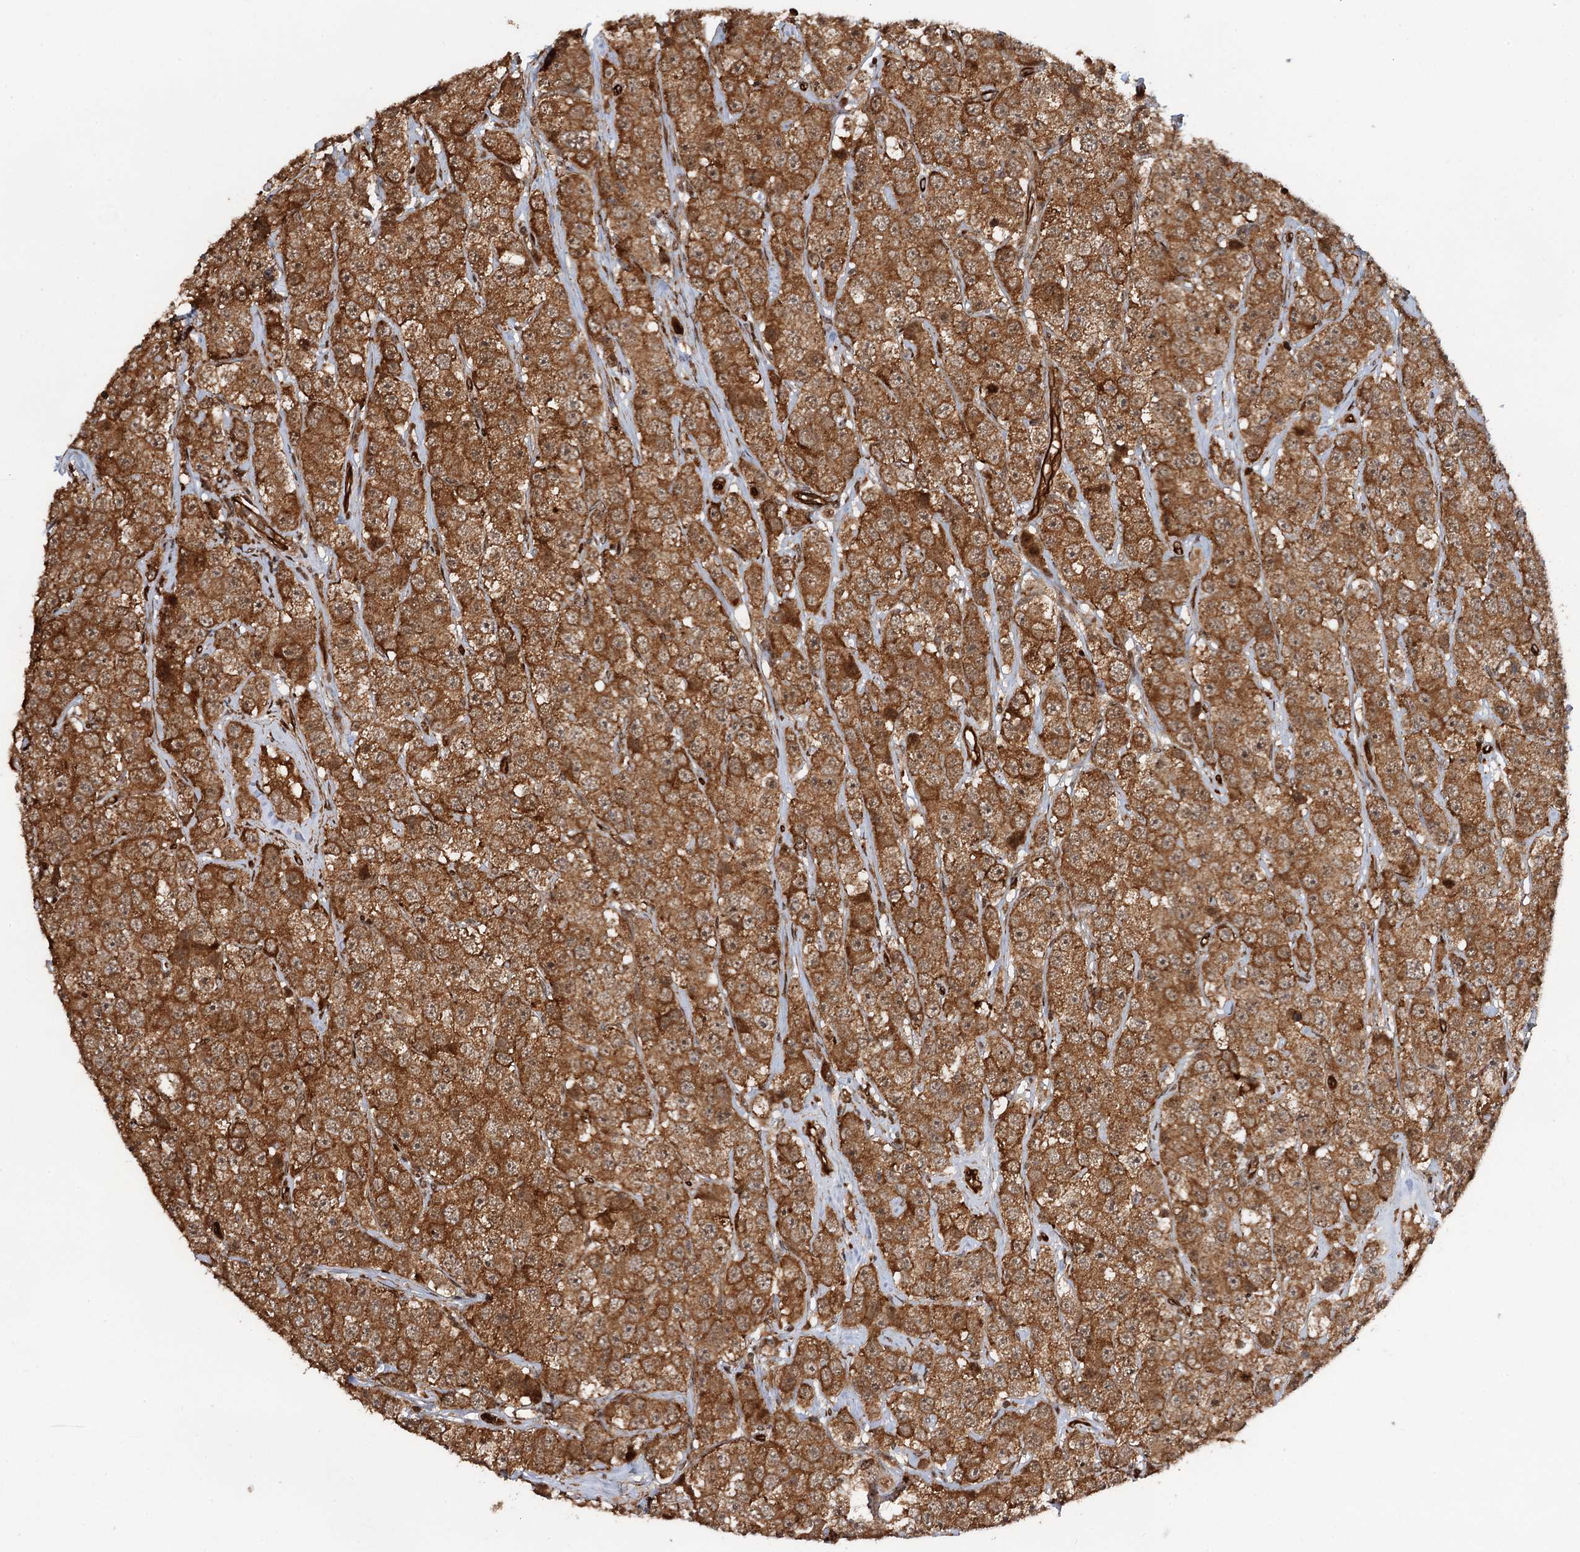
{"staining": {"intensity": "moderate", "quantity": ">75%", "location": "cytoplasmic/membranous,nuclear"}, "tissue": "testis cancer", "cell_type": "Tumor cells", "image_type": "cancer", "snomed": [{"axis": "morphology", "description": "Seminoma, NOS"}, {"axis": "topography", "description": "Testis"}], "caption": "Testis cancer tissue shows moderate cytoplasmic/membranous and nuclear staining in about >75% of tumor cells", "gene": "SNRNP25", "patient": {"sex": "male", "age": 28}}